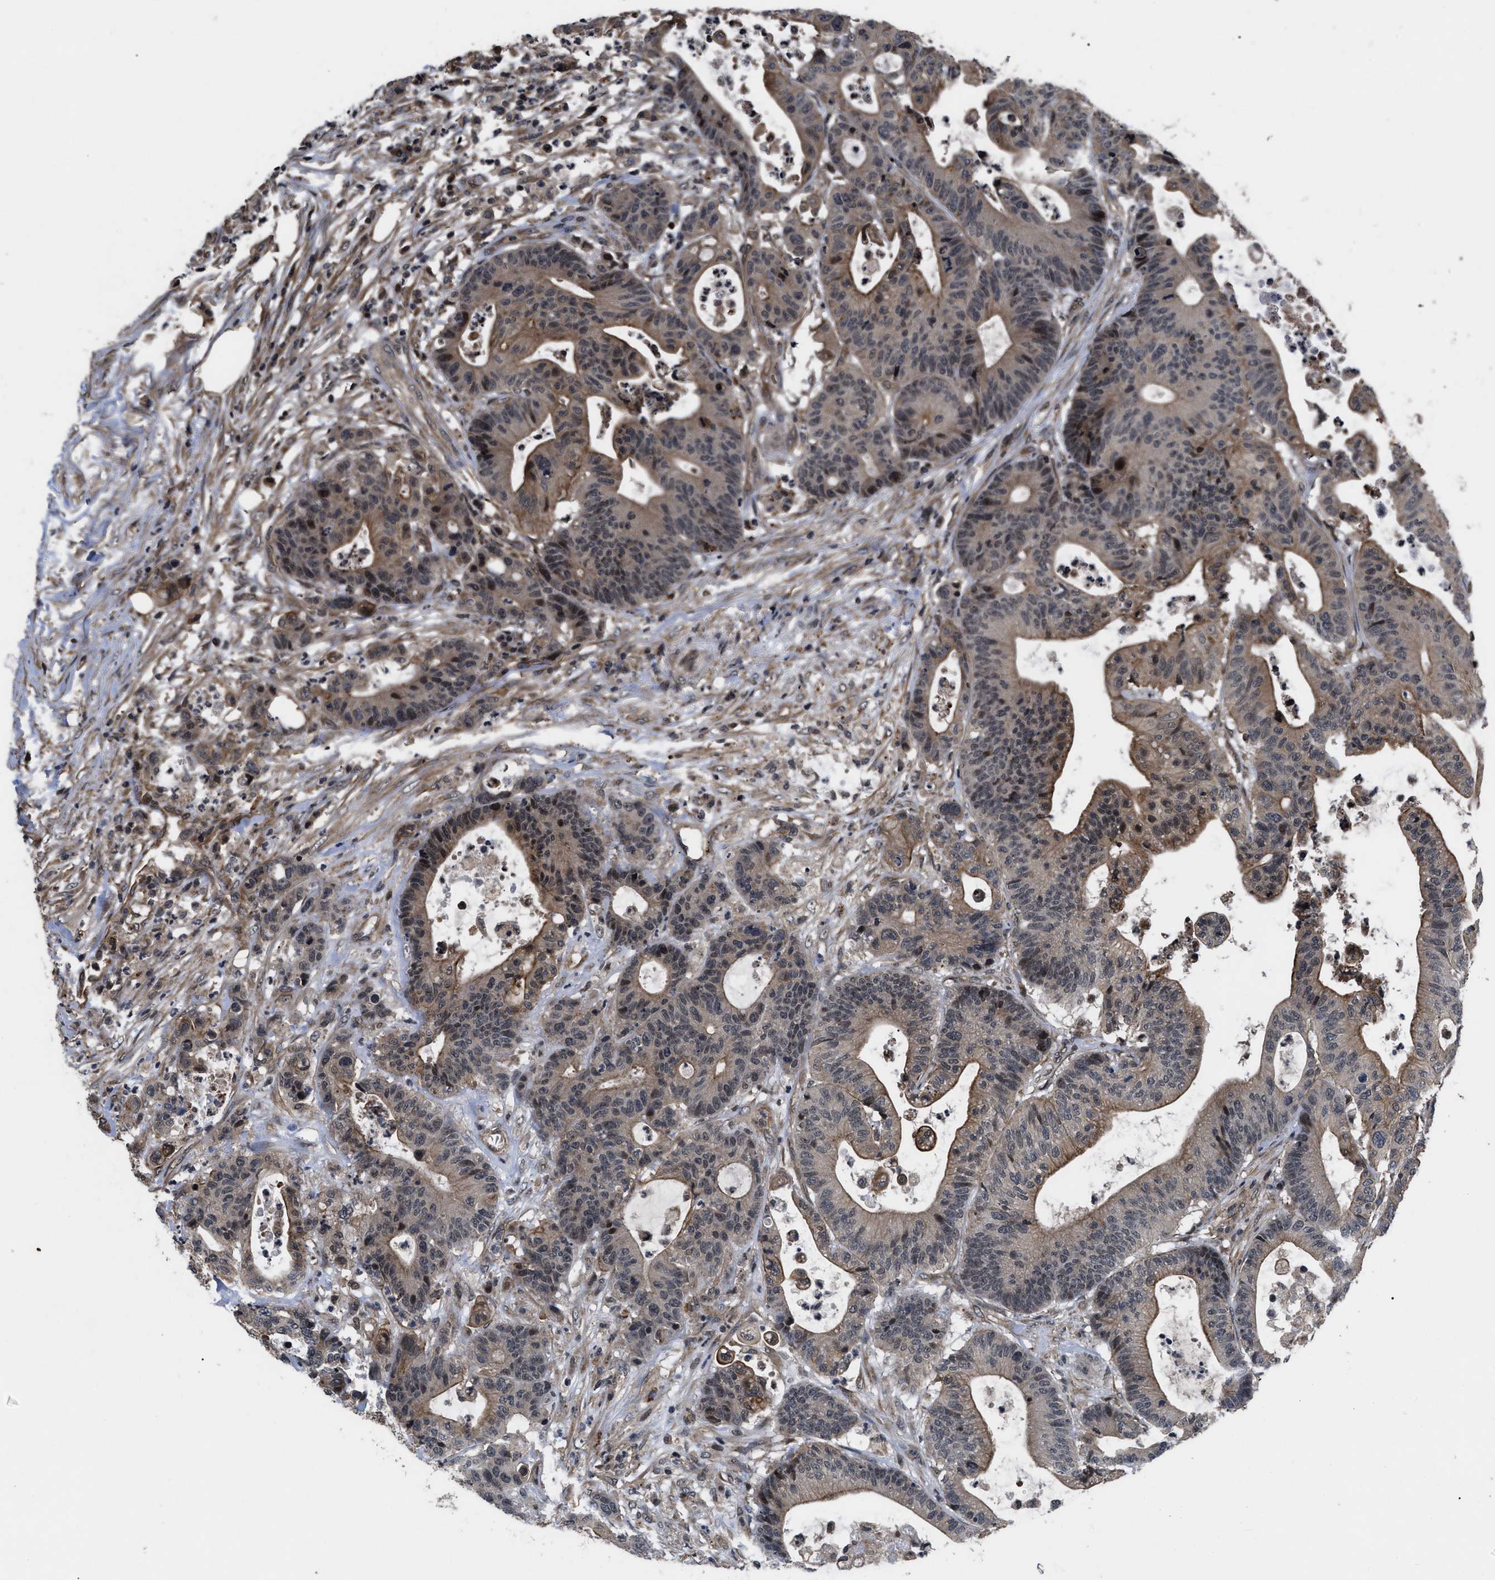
{"staining": {"intensity": "weak", "quantity": ">75%", "location": "cytoplasmic/membranous,nuclear"}, "tissue": "colorectal cancer", "cell_type": "Tumor cells", "image_type": "cancer", "snomed": [{"axis": "morphology", "description": "Adenocarcinoma, NOS"}, {"axis": "topography", "description": "Colon"}], "caption": "This micrograph reveals immunohistochemistry (IHC) staining of adenocarcinoma (colorectal), with low weak cytoplasmic/membranous and nuclear positivity in about >75% of tumor cells.", "gene": "DNAJC14", "patient": {"sex": "female", "age": 84}}